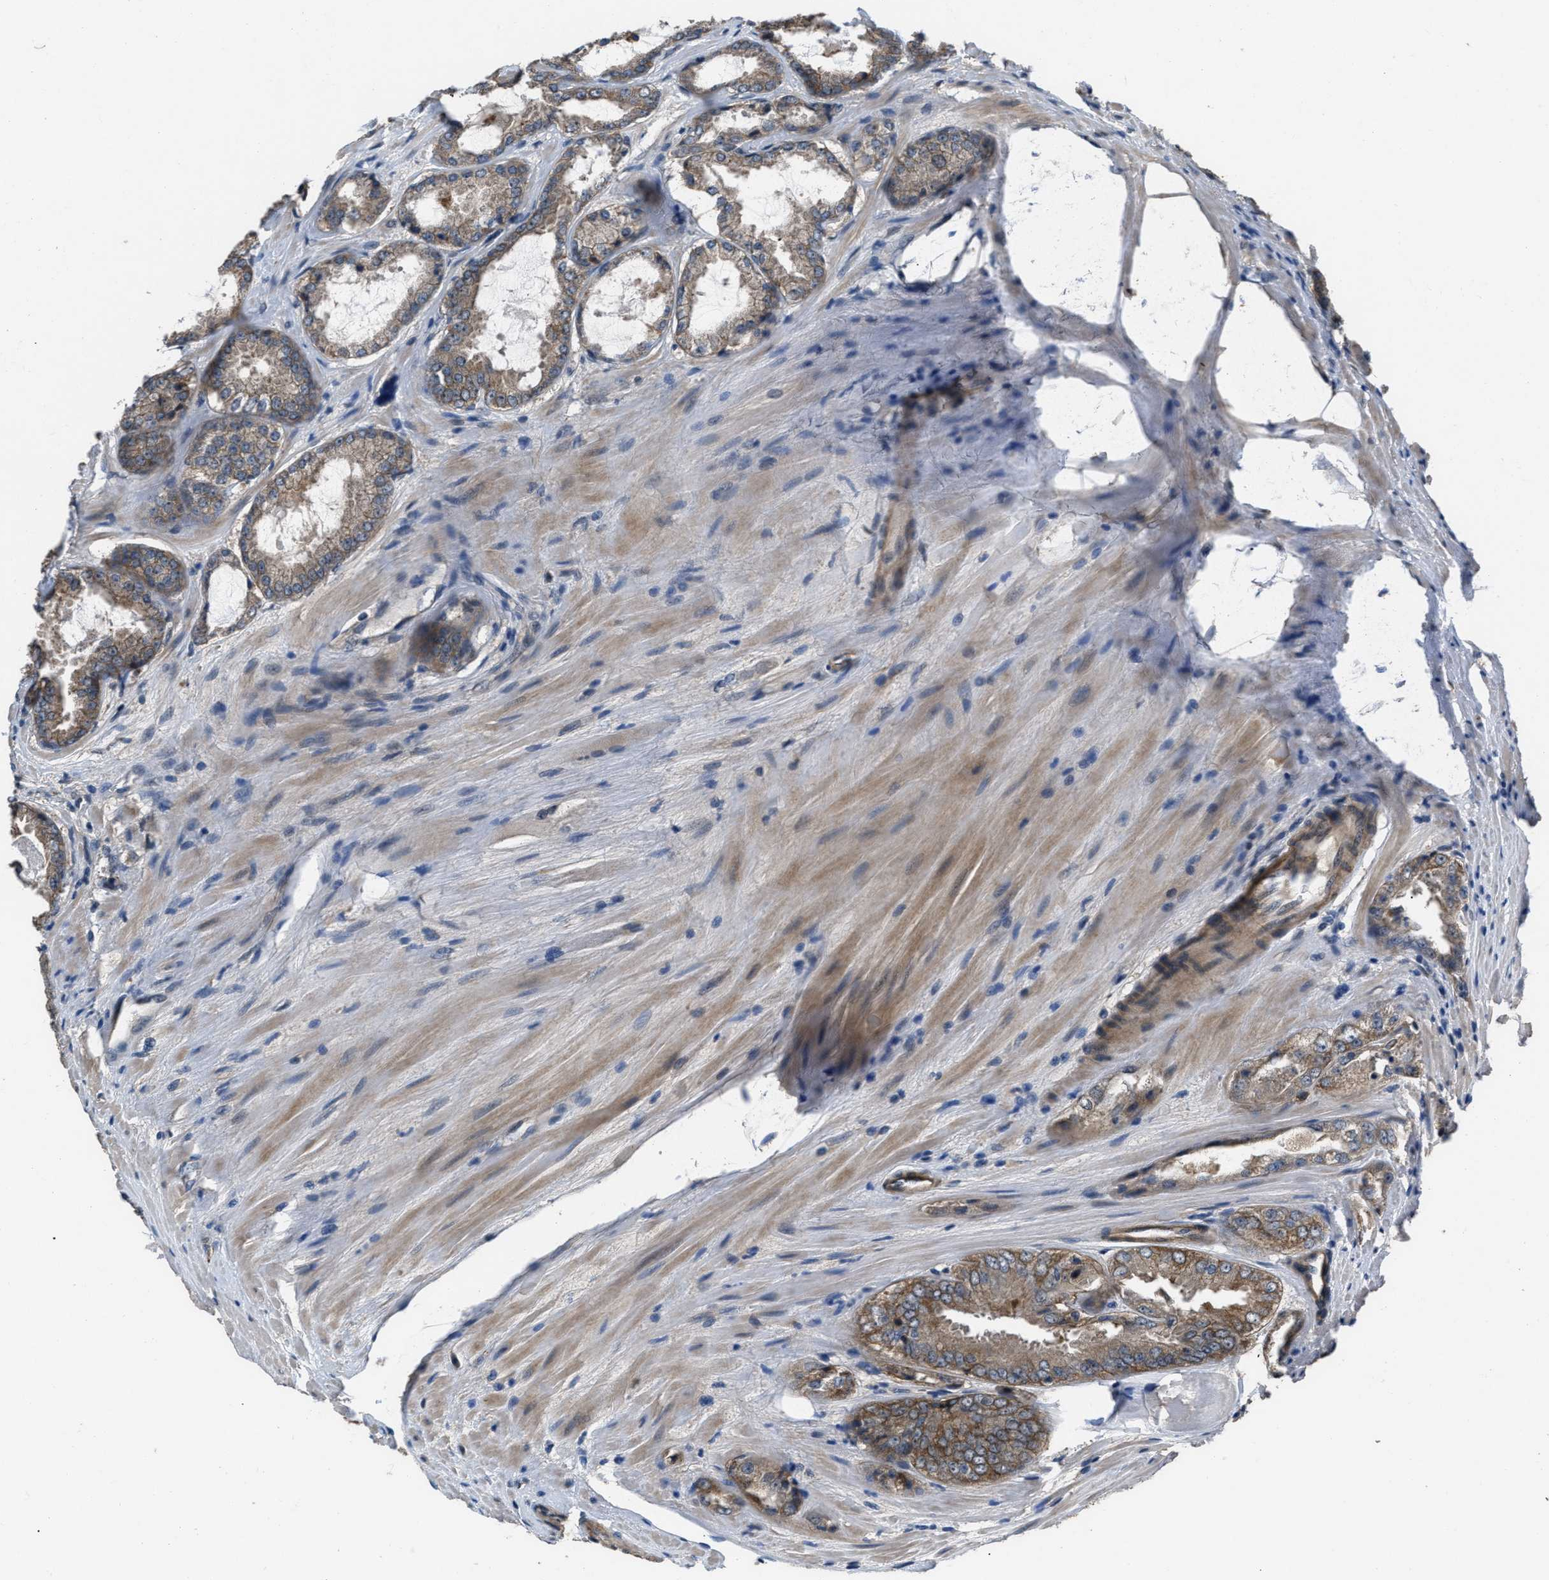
{"staining": {"intensity": "moderate", "quantity": ">75%", "location": "cytoplasmic/membranous"}, "tissue": "prostate cancer", "cell_type": "Tumor cells", "image_type": "cancer", "snomed": [{"axis": "morphology", "description": "Adenocarcinoma, High grade"}, {"axis": "topography", "description": "Prostate"}], "caption": "A brown stain labels moderate cytoplasmic/membranous staining of a protein in prostate cancer tumor cells.", "gene": "UTRN", "patient": {"sex": "male", "age": 65}}